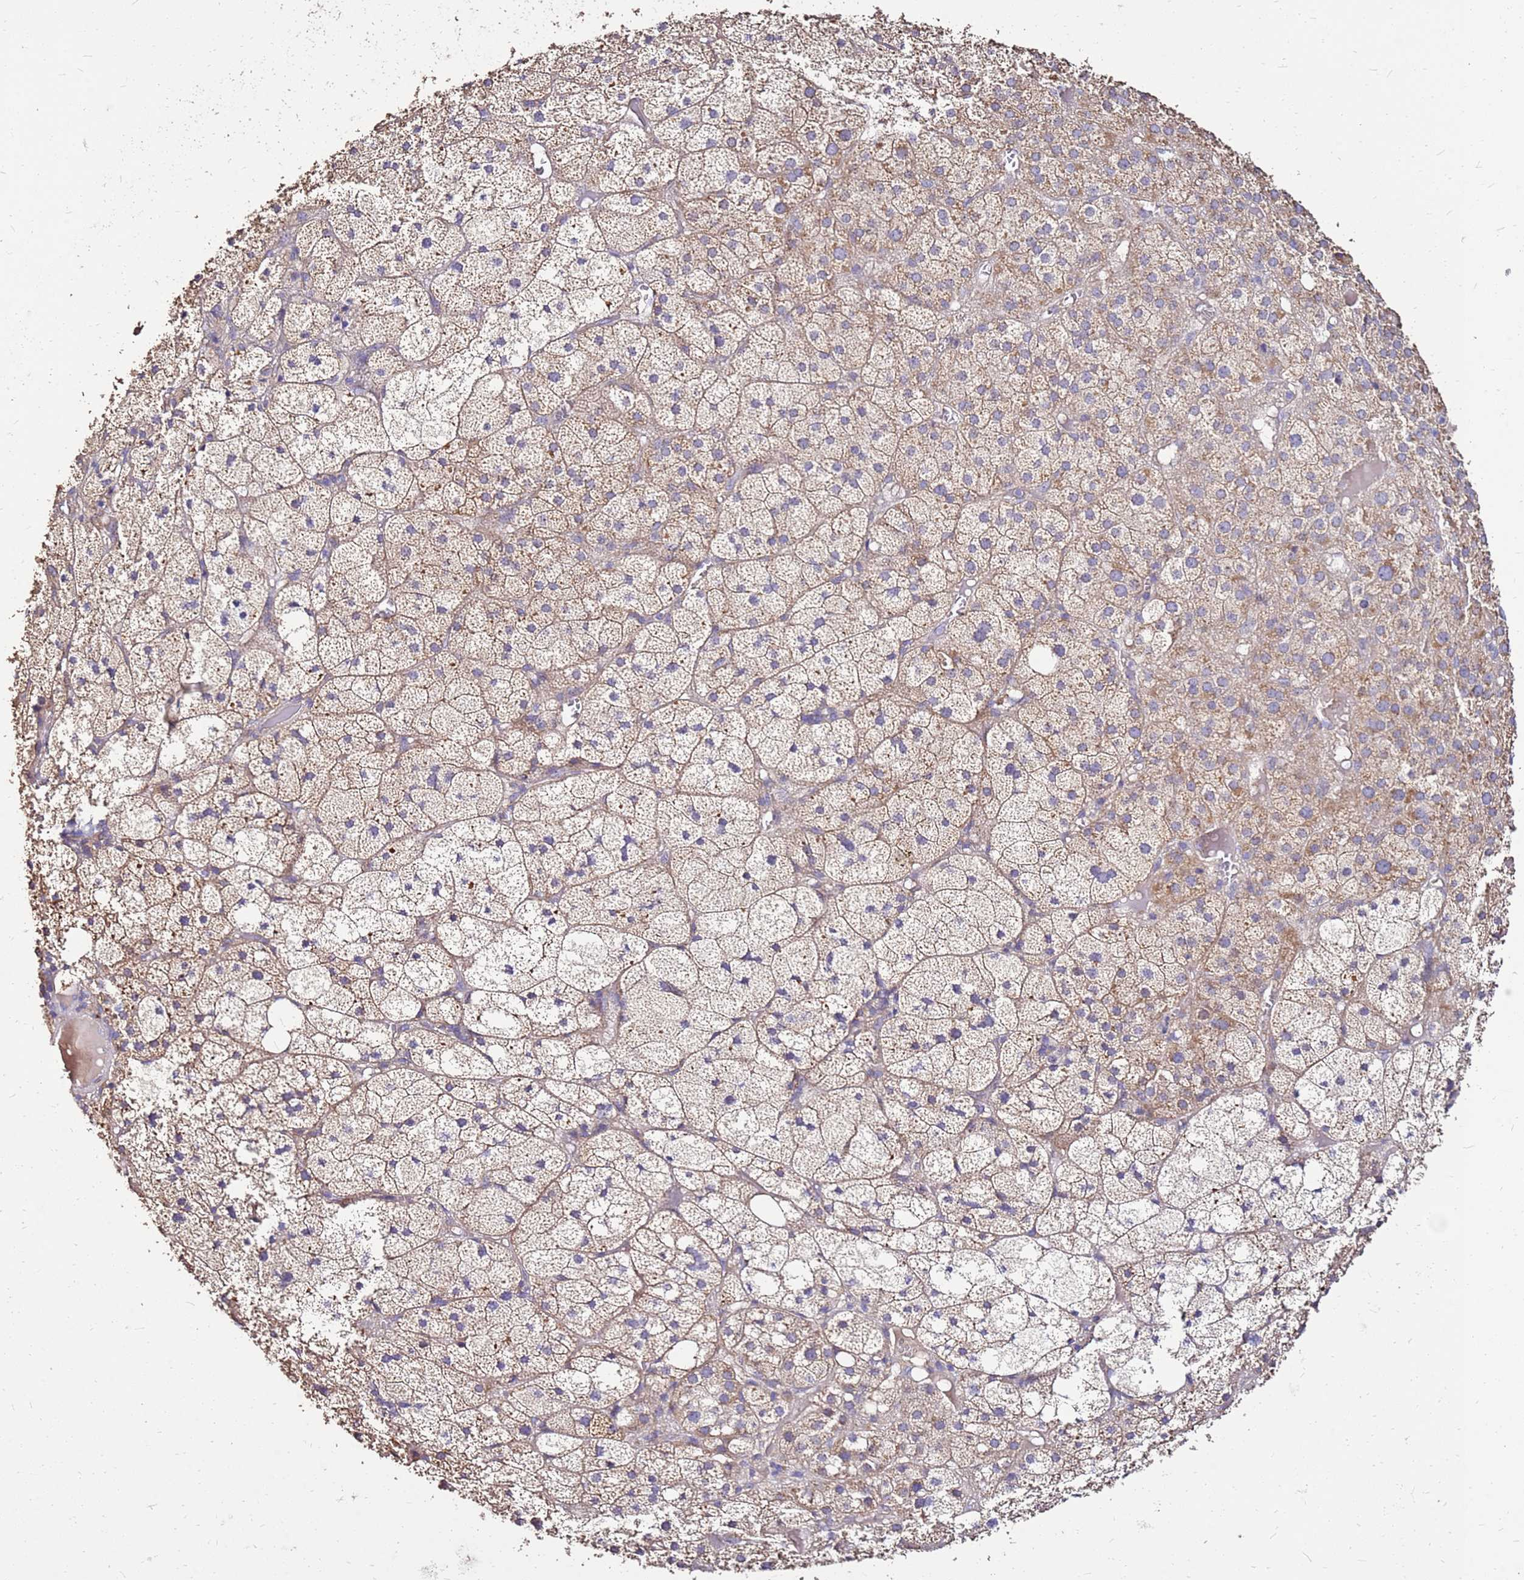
{"staining": {"intensity": "moderate", "quantity": "25%-75%", "location": "cytoplasmic/membranous"}, "tissue": "adrenal gland", "cell_type": "Glandular cells", "image_type": "normal", "snomed": [{"axis": "morphology", "description": "Normal tissue, NOS"}, {"axis": "topography", "description": "Adrenal gland"}], "caption": "Protein staining by IHC displays moderate cytoplasmic/membranous staining in approximately 25%-75% of glandular cells in benign adrenal gland.", "gene": "EXD3", "patient": {"sex": "female", "age": 61}}